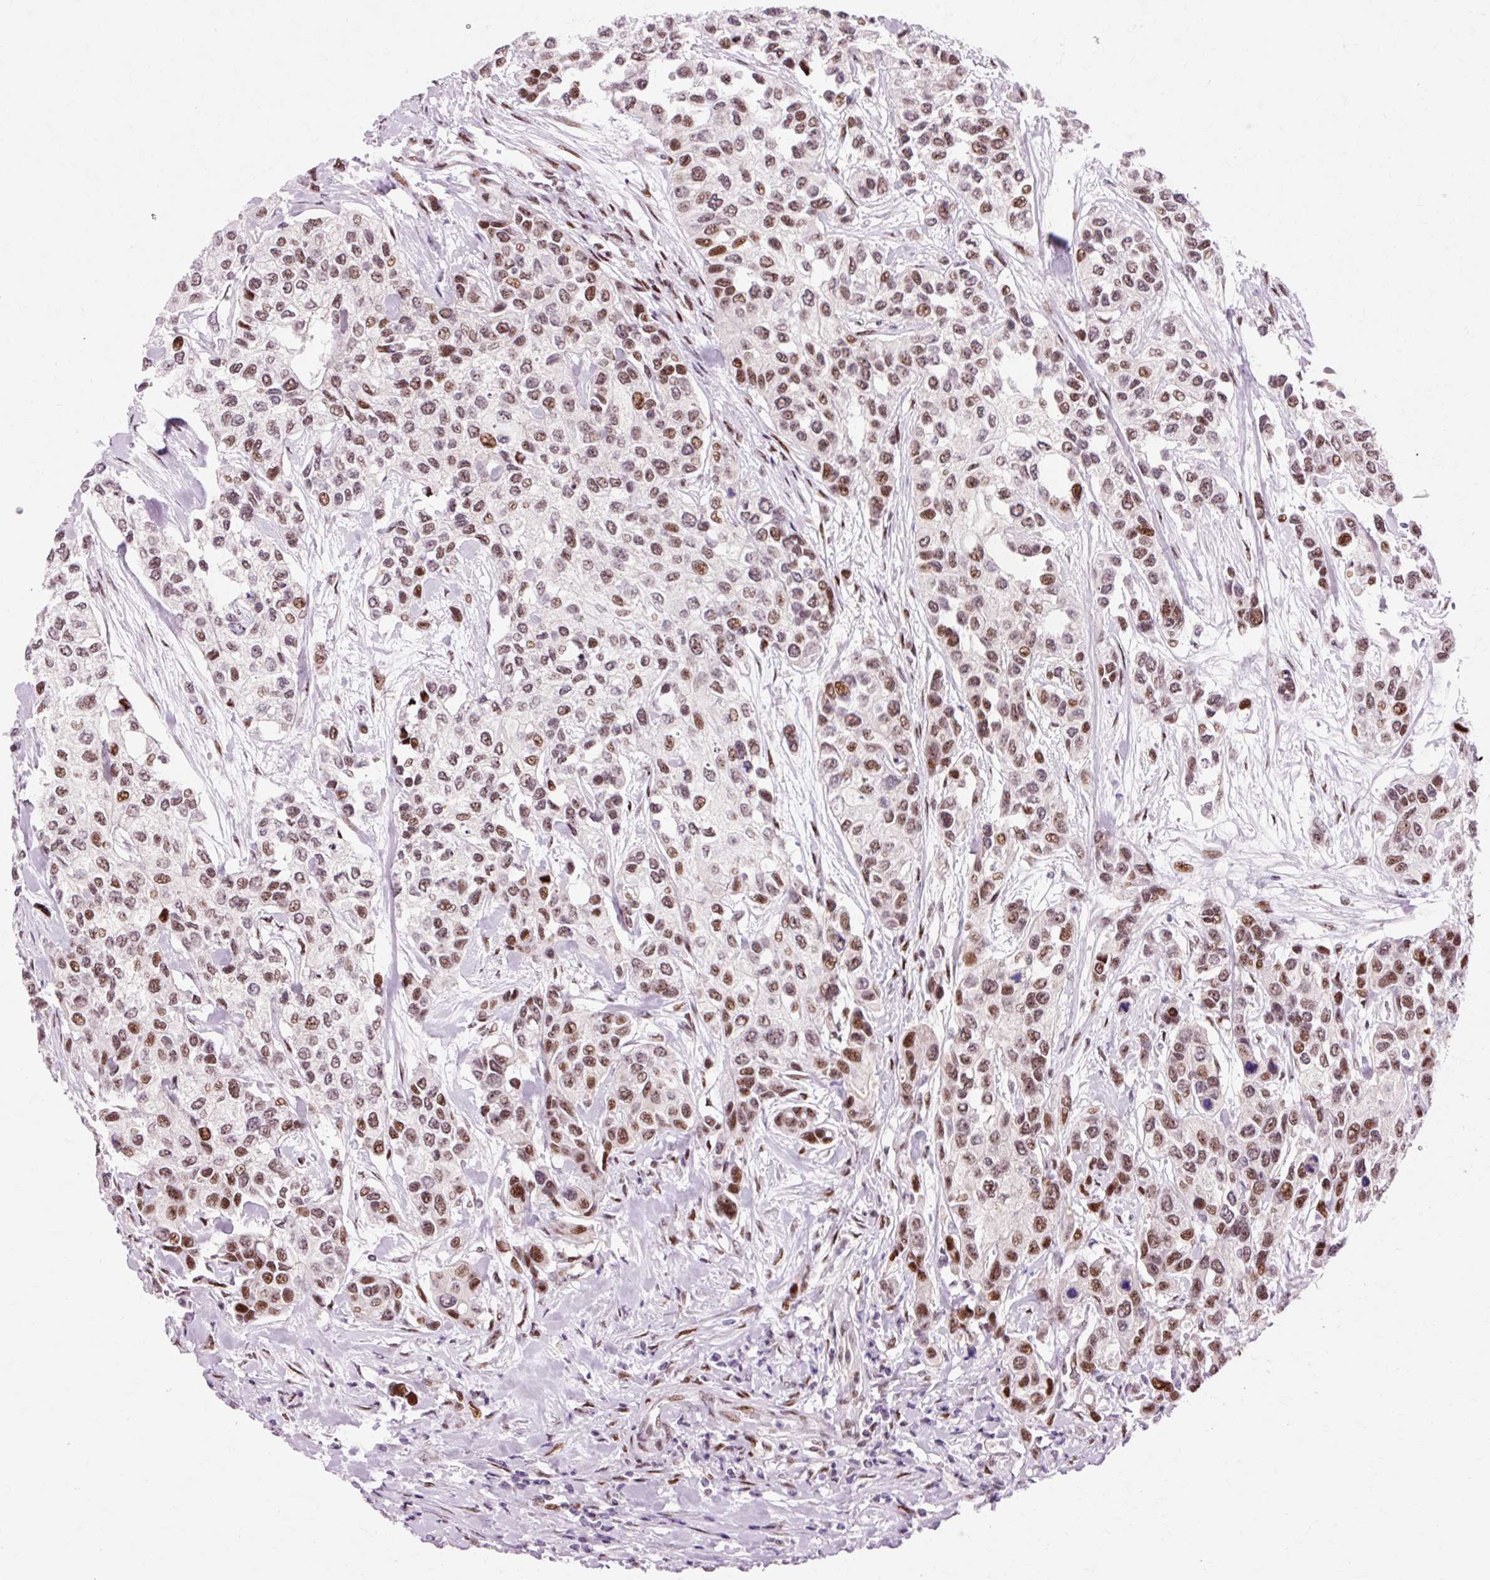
{"staining": {"intensity": "moderate", "quantity": ">75%", "location": "nuclear"}, "tissue": "urothelial cancer", "cell_type": "Tumor cells", "image_type": "cancer", "snomed": [{"axis": "morphology", "description": "Normal tissue, NOS"}, {"axis": "morphology", "description": "Urothelial carcinoma, High grade"}, {"axis": "topography", "description": "Vascular tissue"}, {"axis": "topography", "description": "Urinary bladder"}], "caption": "A brown stain labels moderate nuclear staining of a protein in human urothelial carcinoma (high-grade) tumor cells.", "gene": "MACROD2", "patient": {"sex": "female", "age": 56}}